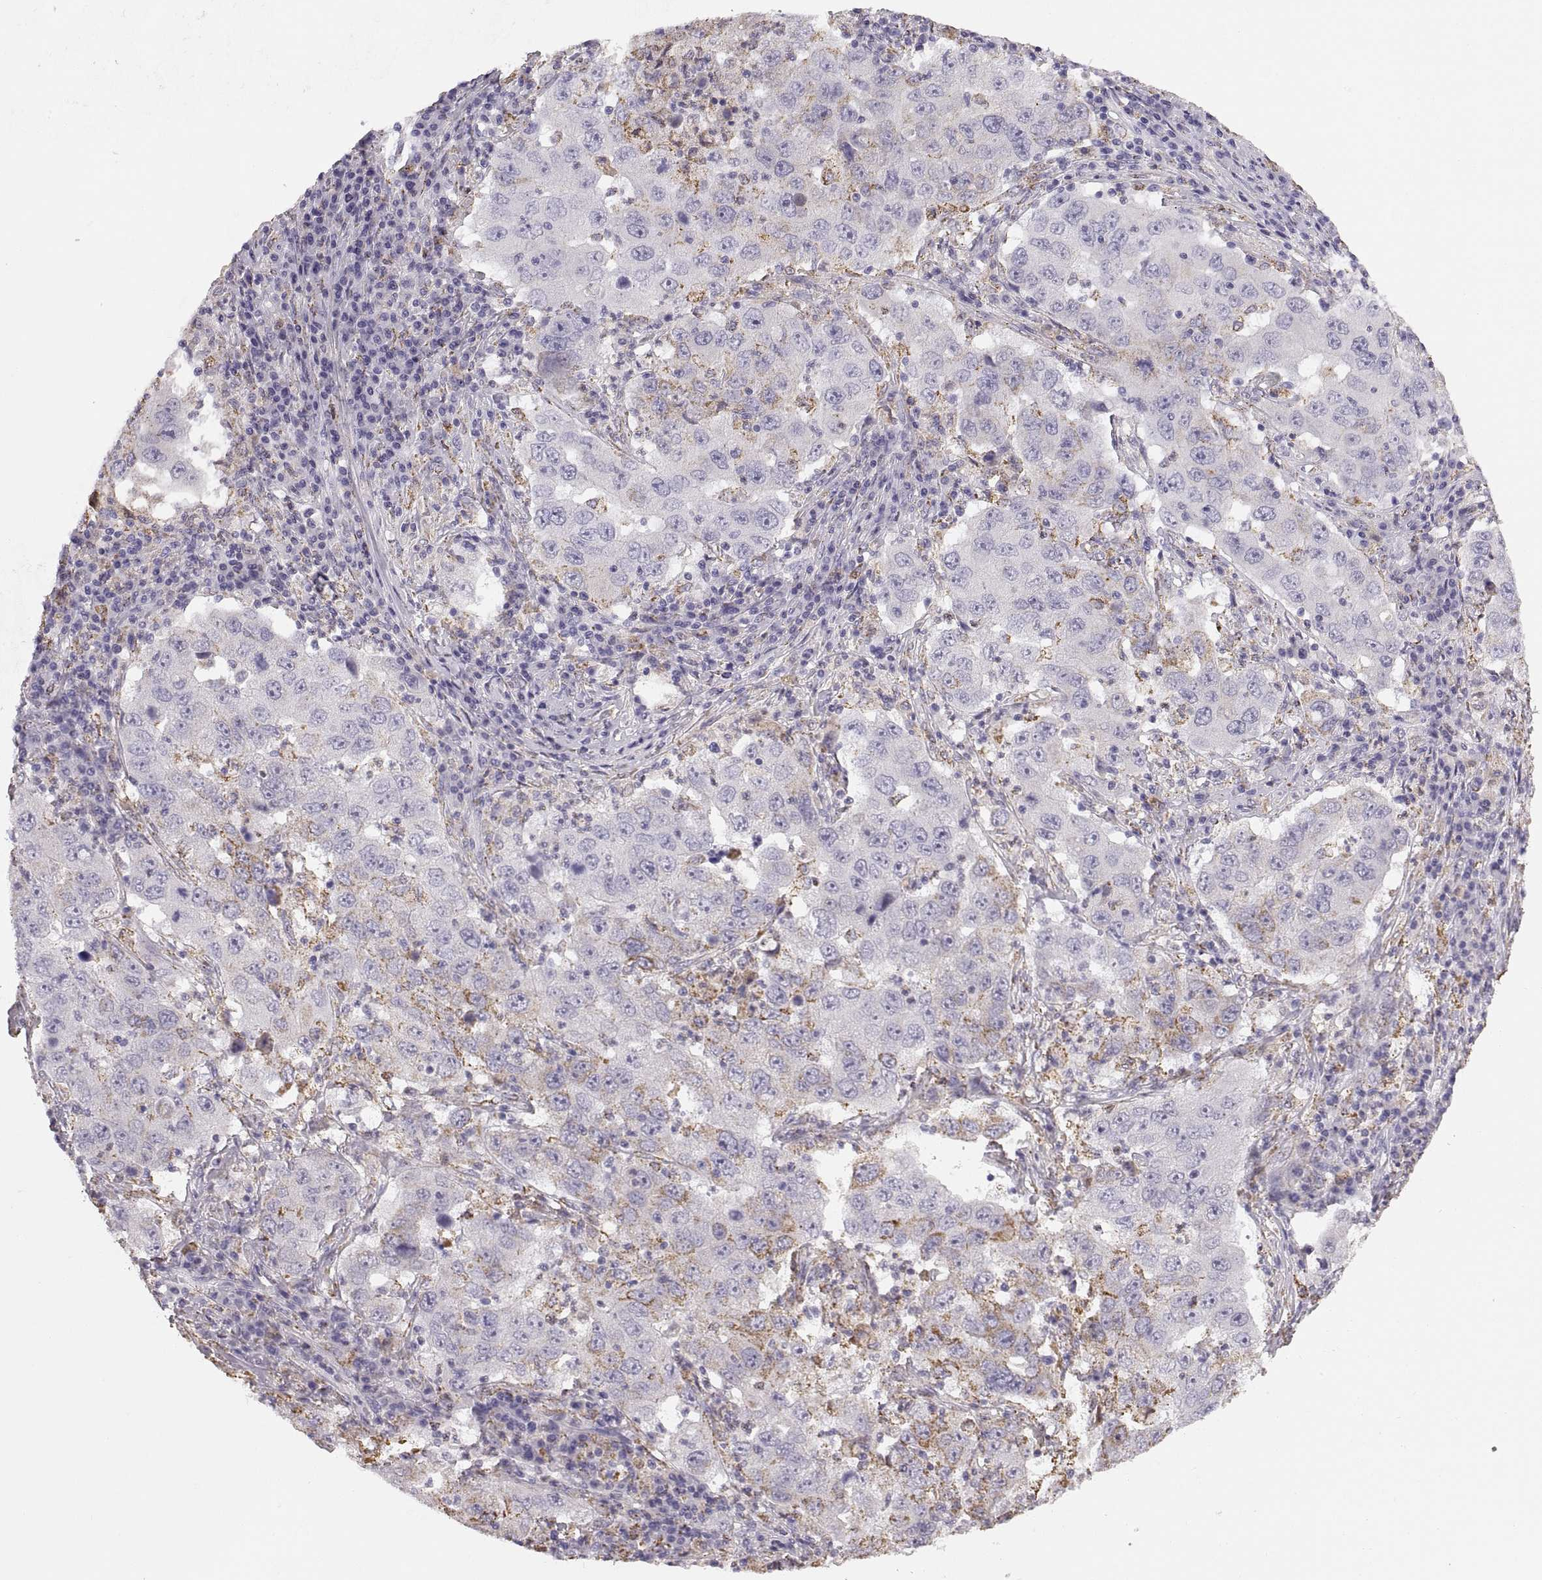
{"staining": {"intensity": "moderate", "quantity": "<25%", "location": "cytoplasmic/membranous"}, "tissue": "lung cancer", "cell_type": "Tumor cells", "image_type": "cancer", "snomed": [{"axis": "morphology", "description": "Adenocarcinoma, NOS"}, {"axis": "topography", "description": "Lung"}], "caption": "A histopathology image showing moderate cytoplasmic/membranous expression in approximately <25% of tumor cells in lung cancer, as visualized by brown immunohistochemical staining.", "gene": "COL9A3", "patient": {"sex": "male", "age": 73}}